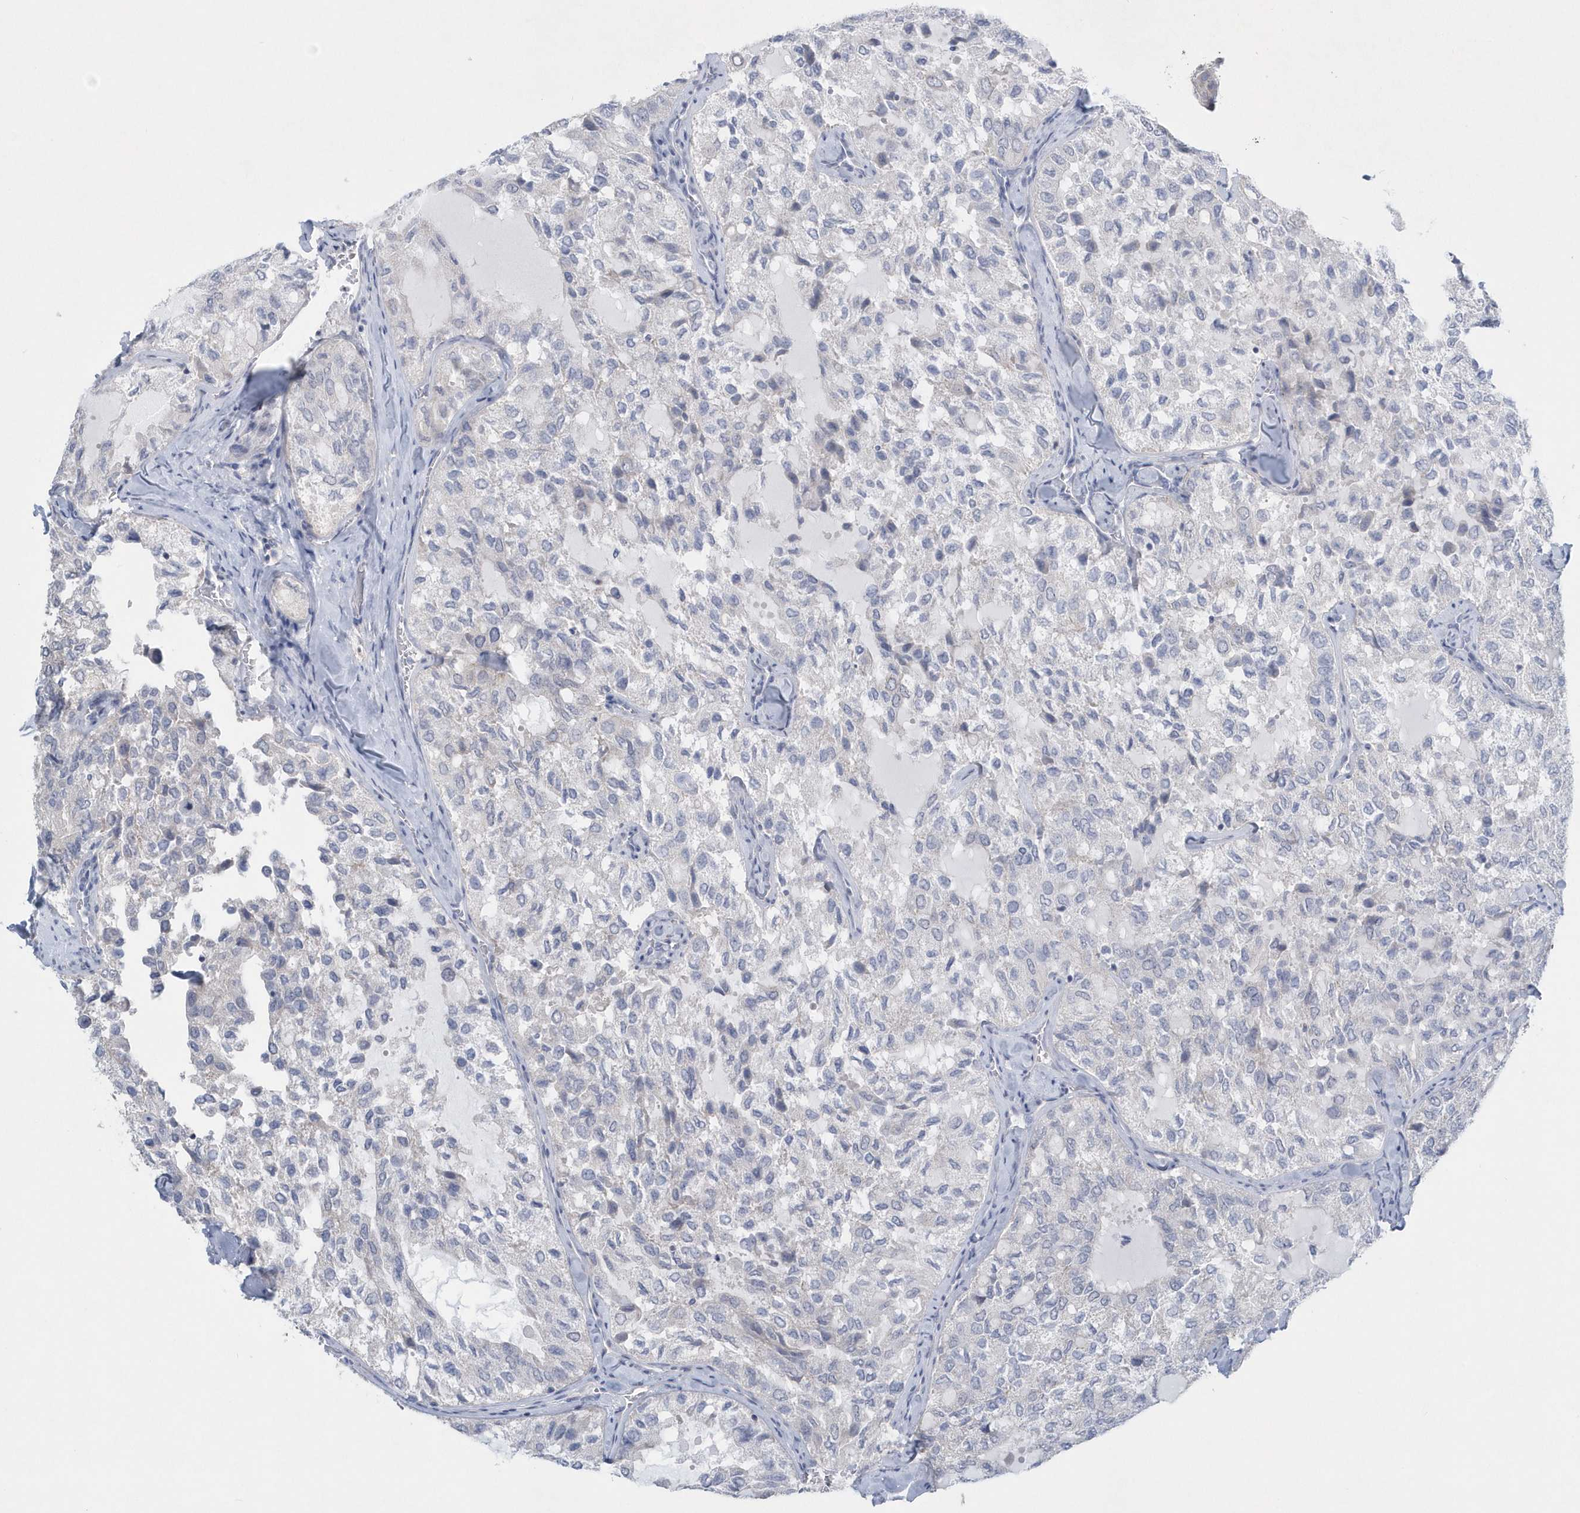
{"staining": {"intensity": "negative", "quantity": "none", "location": "none"}, "tissue": "thyroid cancer", "cell_type": "Tumor cells", "image_type": "cancer", "snomed": [{"axis": "morphology", "description": "Follicular adenoma carcinoma, NOS"}, {"axis": "topography", "description": "Thyroid gland"}], "caption": "An image of human follicular adenoma carcinoma (thyroid) is negative for staining in tumor cells.", "gene": "SPATA18", "patient": {"sex": "male", "age": 75}}